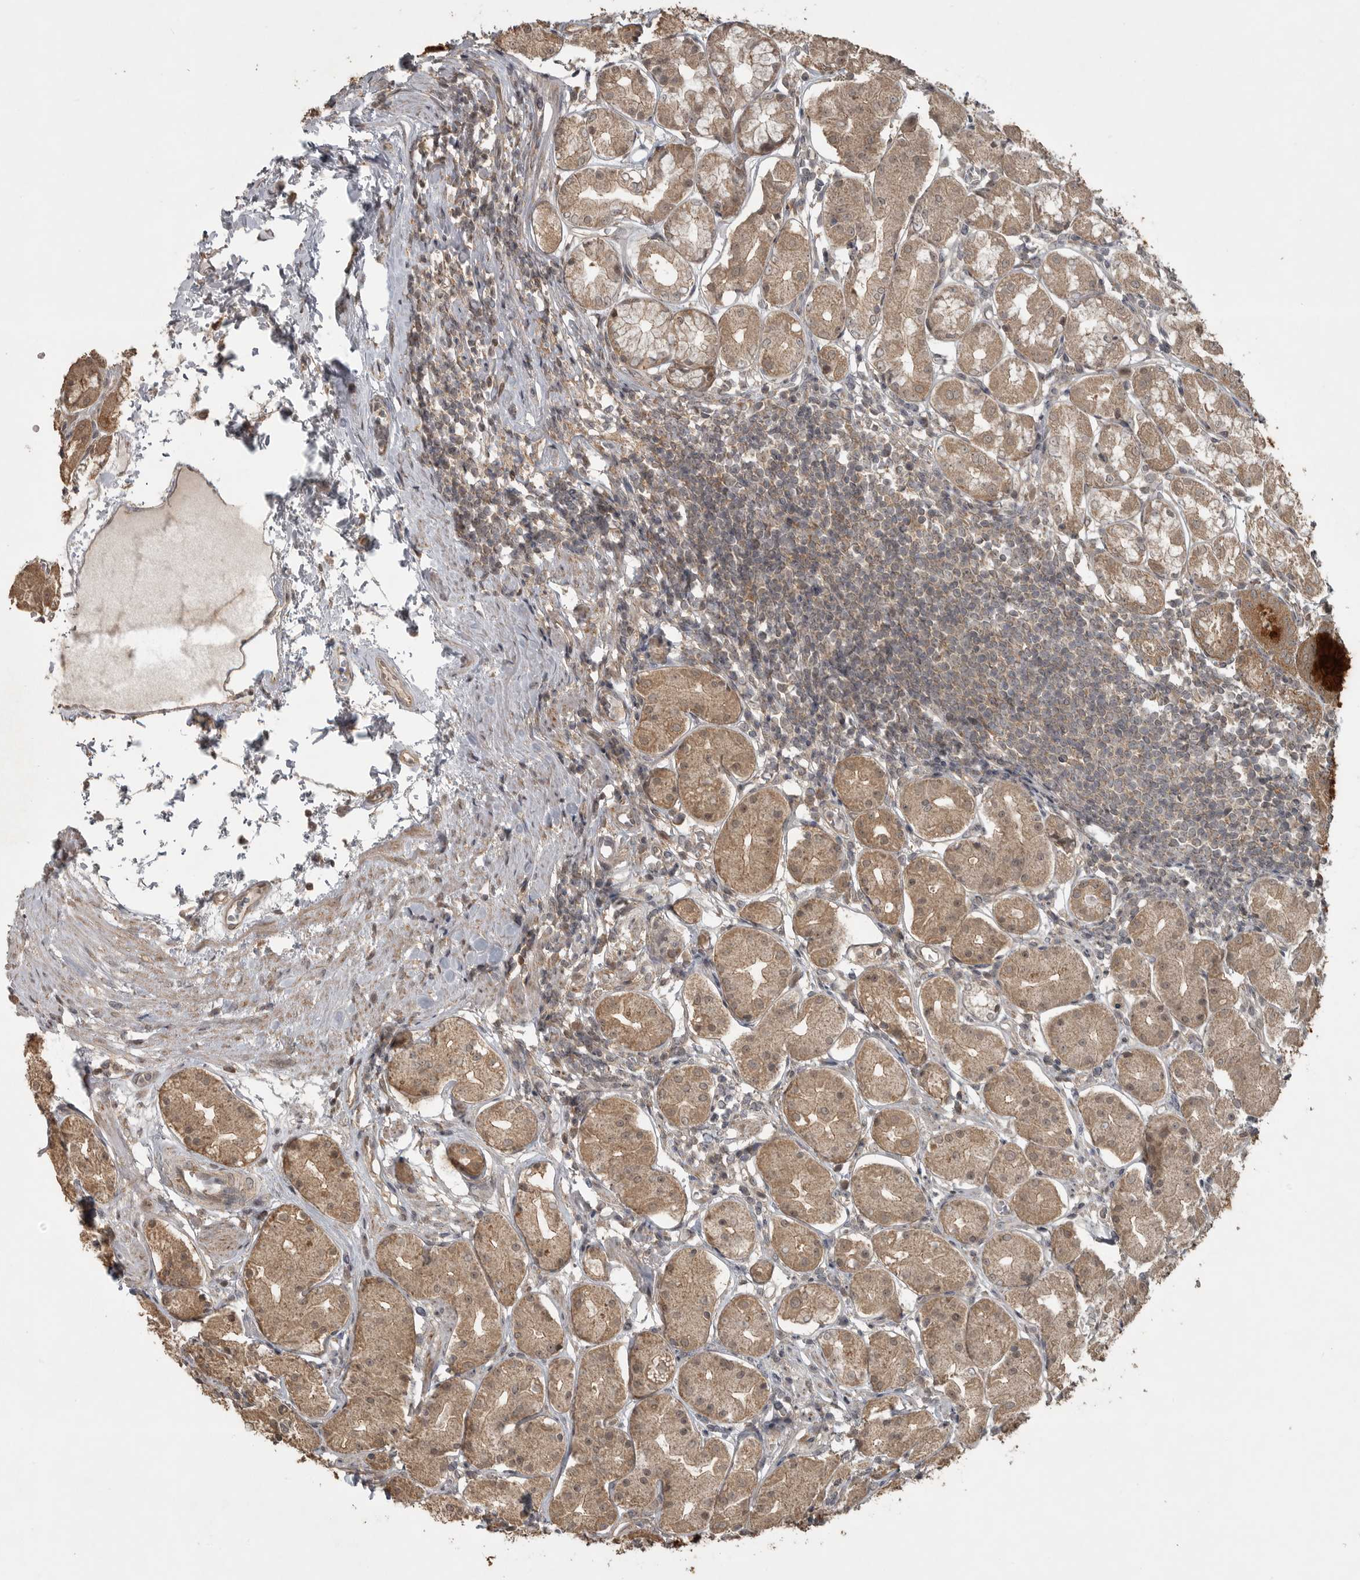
{"staining": {"intensity": "strong", "quantity": "25%-75%", "location": "cytoplasmic/membranous"}, "tissue": "stomach", "cell_type": "Glandular cells", "image_type": "normal", "snomed": [{"axis": "morphology", "description": "Normal tissue, NOS"}, {"axis": "topography", "description": "Stomach, lower"}], "caption": "Benign stomach was stained to show a protein in brown. There is high levels of strong cytoplasmic/membranous positivity in approximately 25%-75% of glandular cells.", "gene": "LLGL1", "patient": {"sex": "female", "age": 56}}